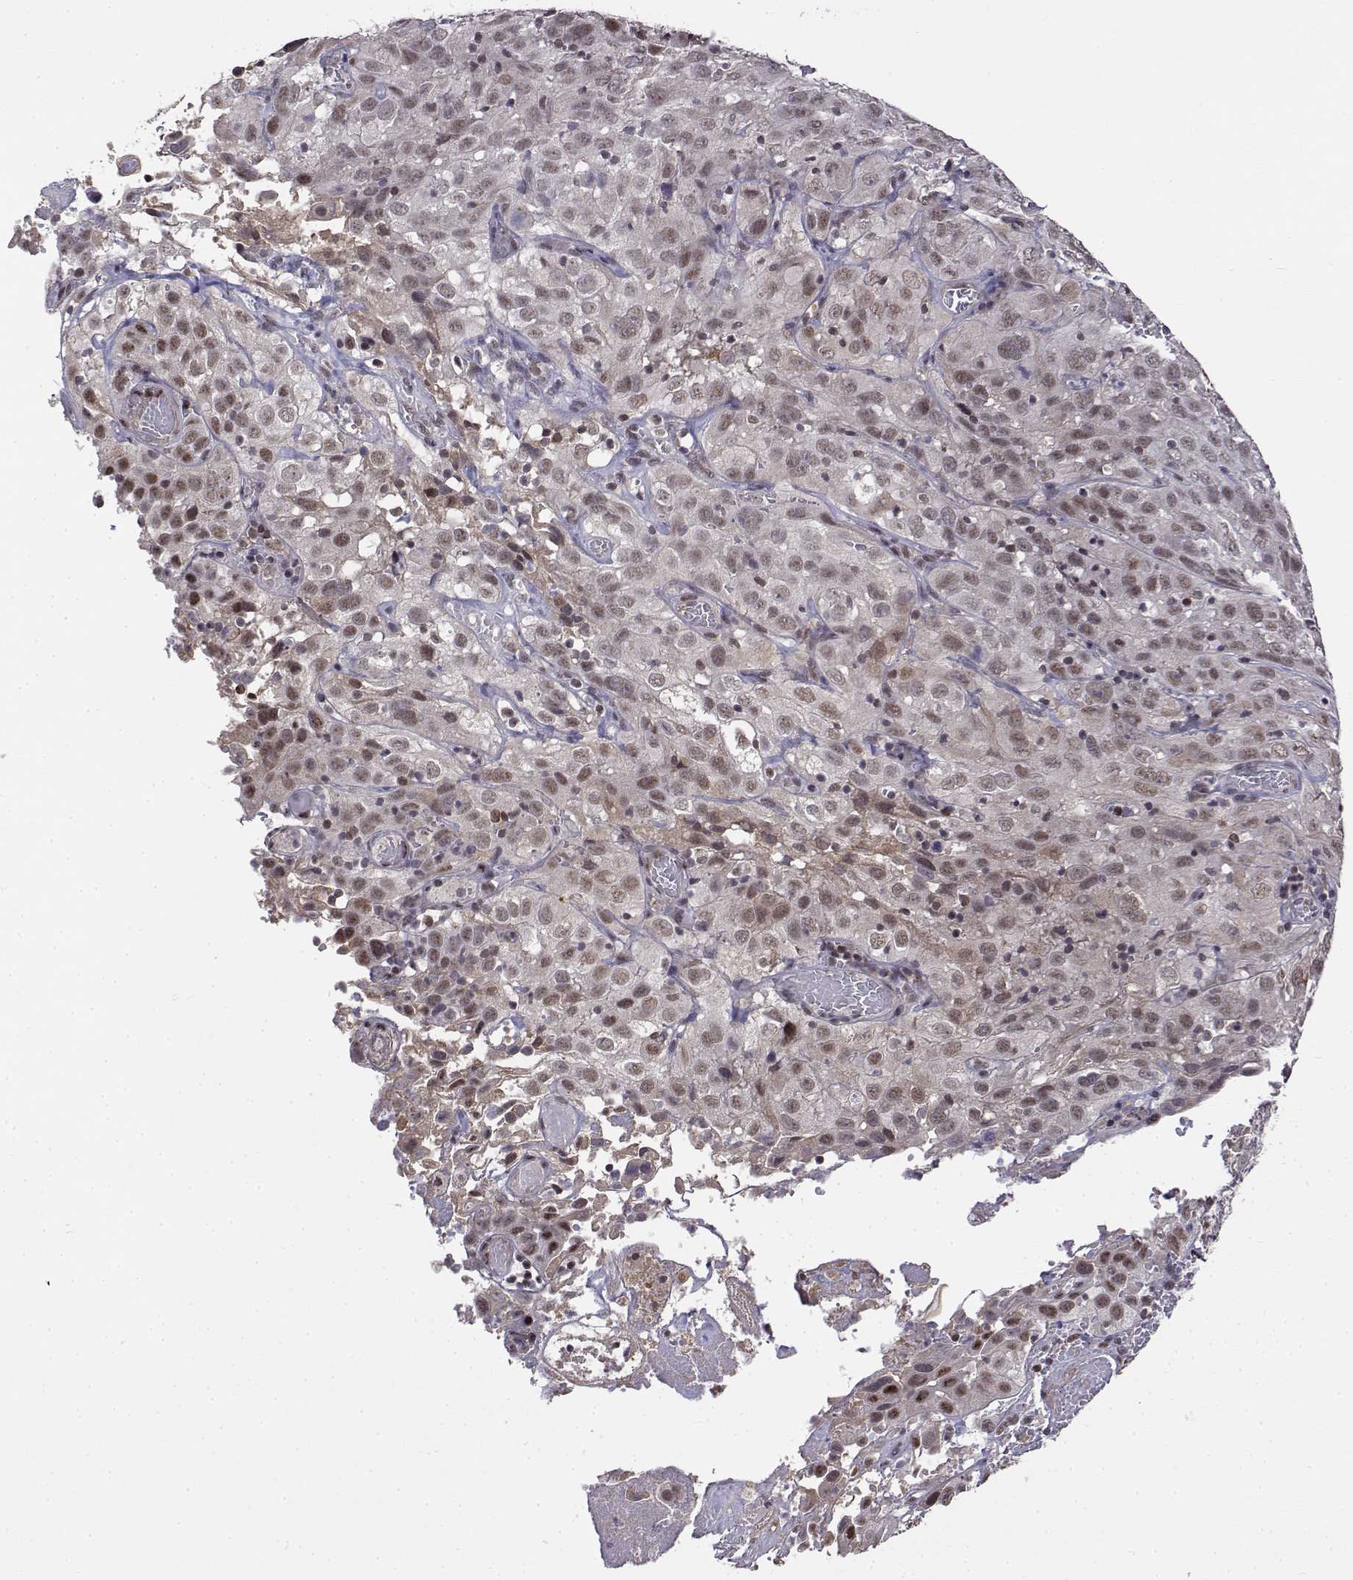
{"staining": {"intensity": "weak", "quantity": ">75%", "location": "nuclear"}, "tissue": "cervical cancer", "cell_type": "Tumor cells", "image_type": "cancer", "snomed": [{"axis": "morphology", "description": "Squamous cell carcinoma, NOS"}, {"axis": "topography", "description": "Cervix"}], "caption": "High-power microscopy captured an immunohistochemistry (IHC) micrograph of cervical cancer (squamous cell carcinoma), revealing weak nuclear positivity in about >75% of tumor cells. The protein is shown in brown color, while the nuclei are stained blue.", "gene": "ITGA7", "patient": {"sex": "female", "age": 32}}